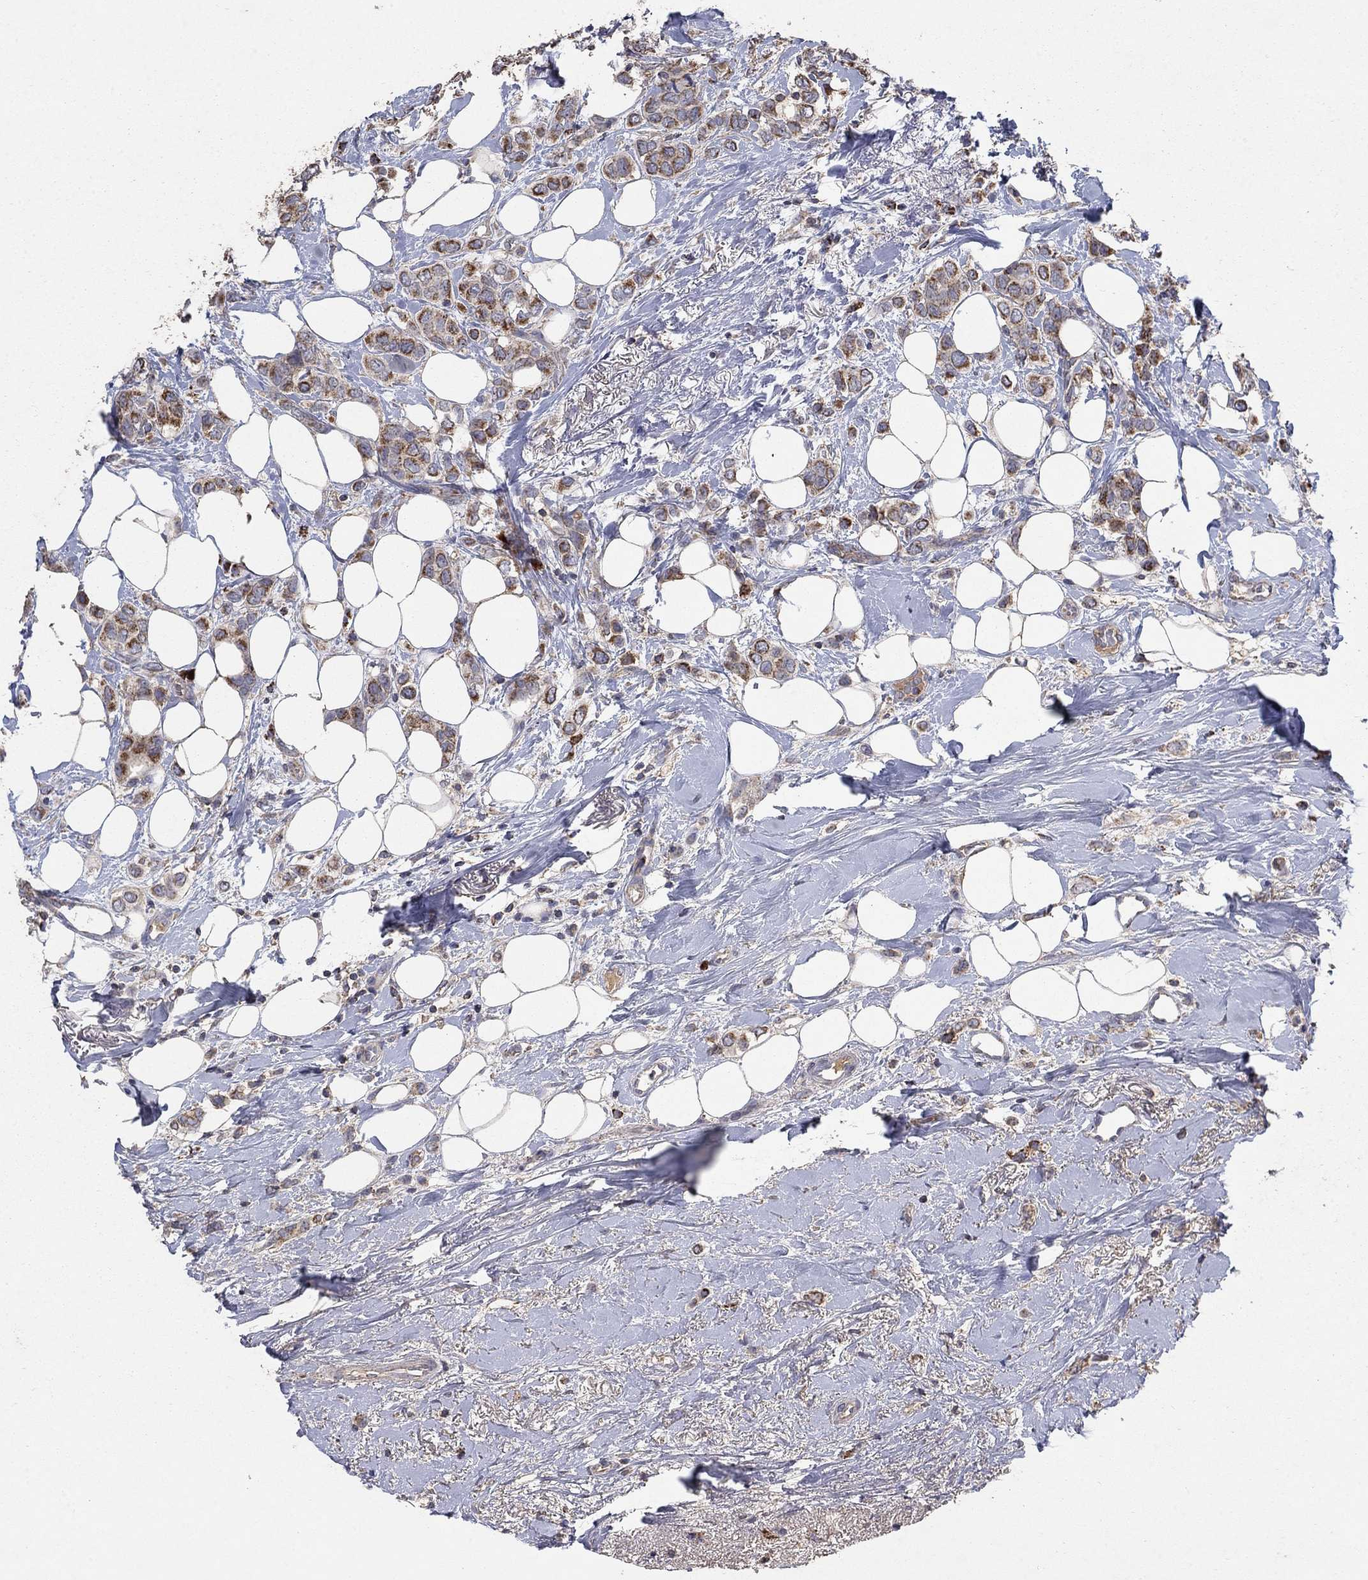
{"staining": {"intensity": "strong", "quantity": "<25%", "location": "cytoplasmic/membranous"}, "tissue": "breast cancer", "cell_type": "Tumor cells", "image_type": "cancer", "snomed": [{"axis": "morphology", "description": "Lobular carcinoma"}, {"axis": "topography", "description": "Breast"}], "caption": "Protein staining of breast lobular carcinoma tissue reveals strong cytoplasmic/membranous staining in about <25% of tumor cells. Nuclei are stained in blue.", "gene": "GPSM1", "patient": {"sex": "female", "age": 66}}